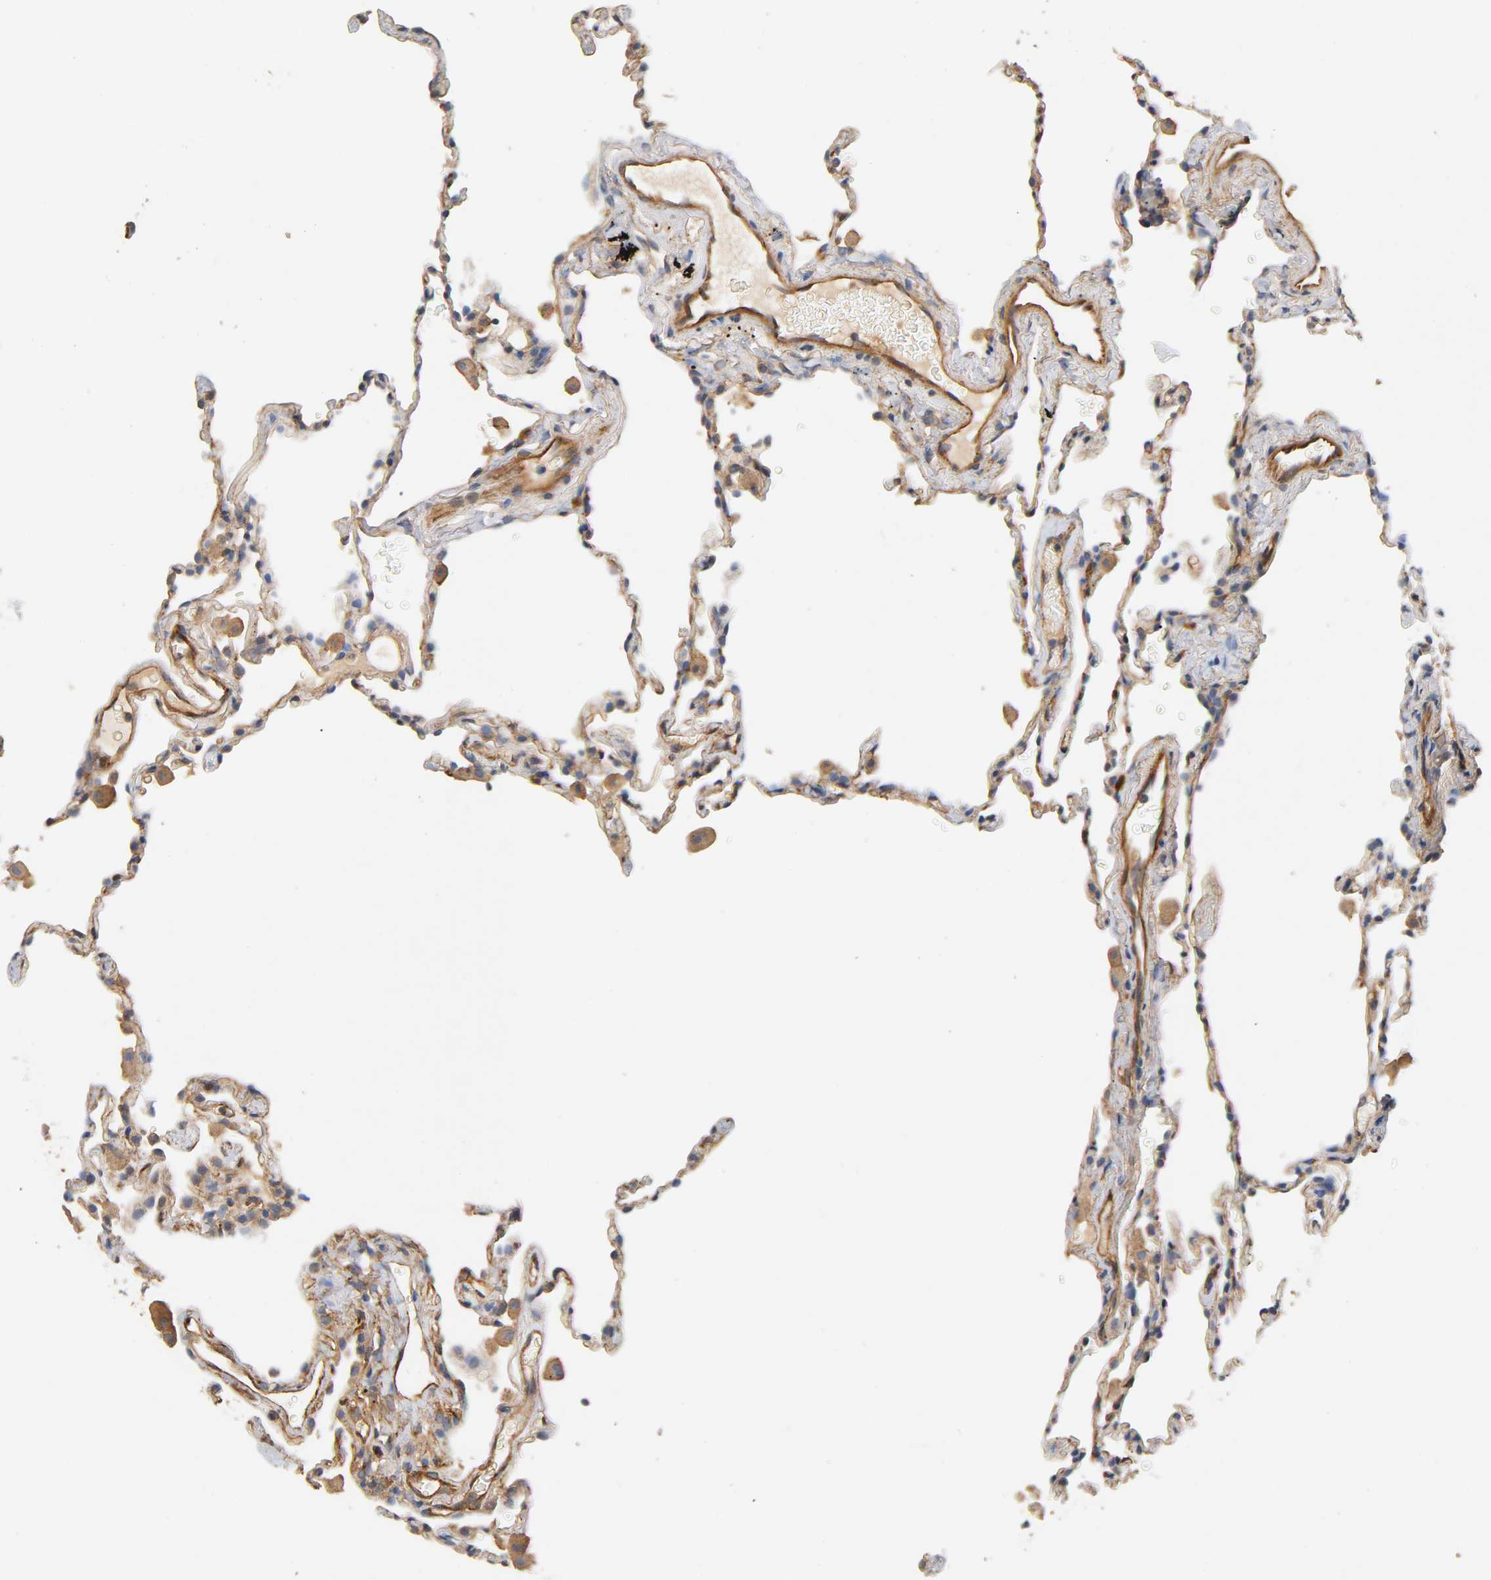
{"staining": {"intensity": "weak", "quantity": "25%-75%", "location": "cytoplasmic/membranous"}, "tissue": "lung", "cell_type": "Alveolar cells", "image_type": "normal", "snomed": [{"axis": "morphology", "description": "Normal tissue, NOS"}, {"axis": "morphology", "description": "Soft tissue tumor metastatic"}, {"axis": "topography", "description": "Lung"}], "caption": "Immunohistochemical staining of normal lung reveals weak cytoplasmic/membranous protein staining in approximately 25%-75% of alveolar cells. The staining was performed using DAB (3,3'-diaminobenzidine) to visualize the protein expression in brown, while the nuclei were stained in blue with hematoxylin (Magnification: 20x).", "gene": "IFITM2", "patient": {"sex": "male", "age": 59}}